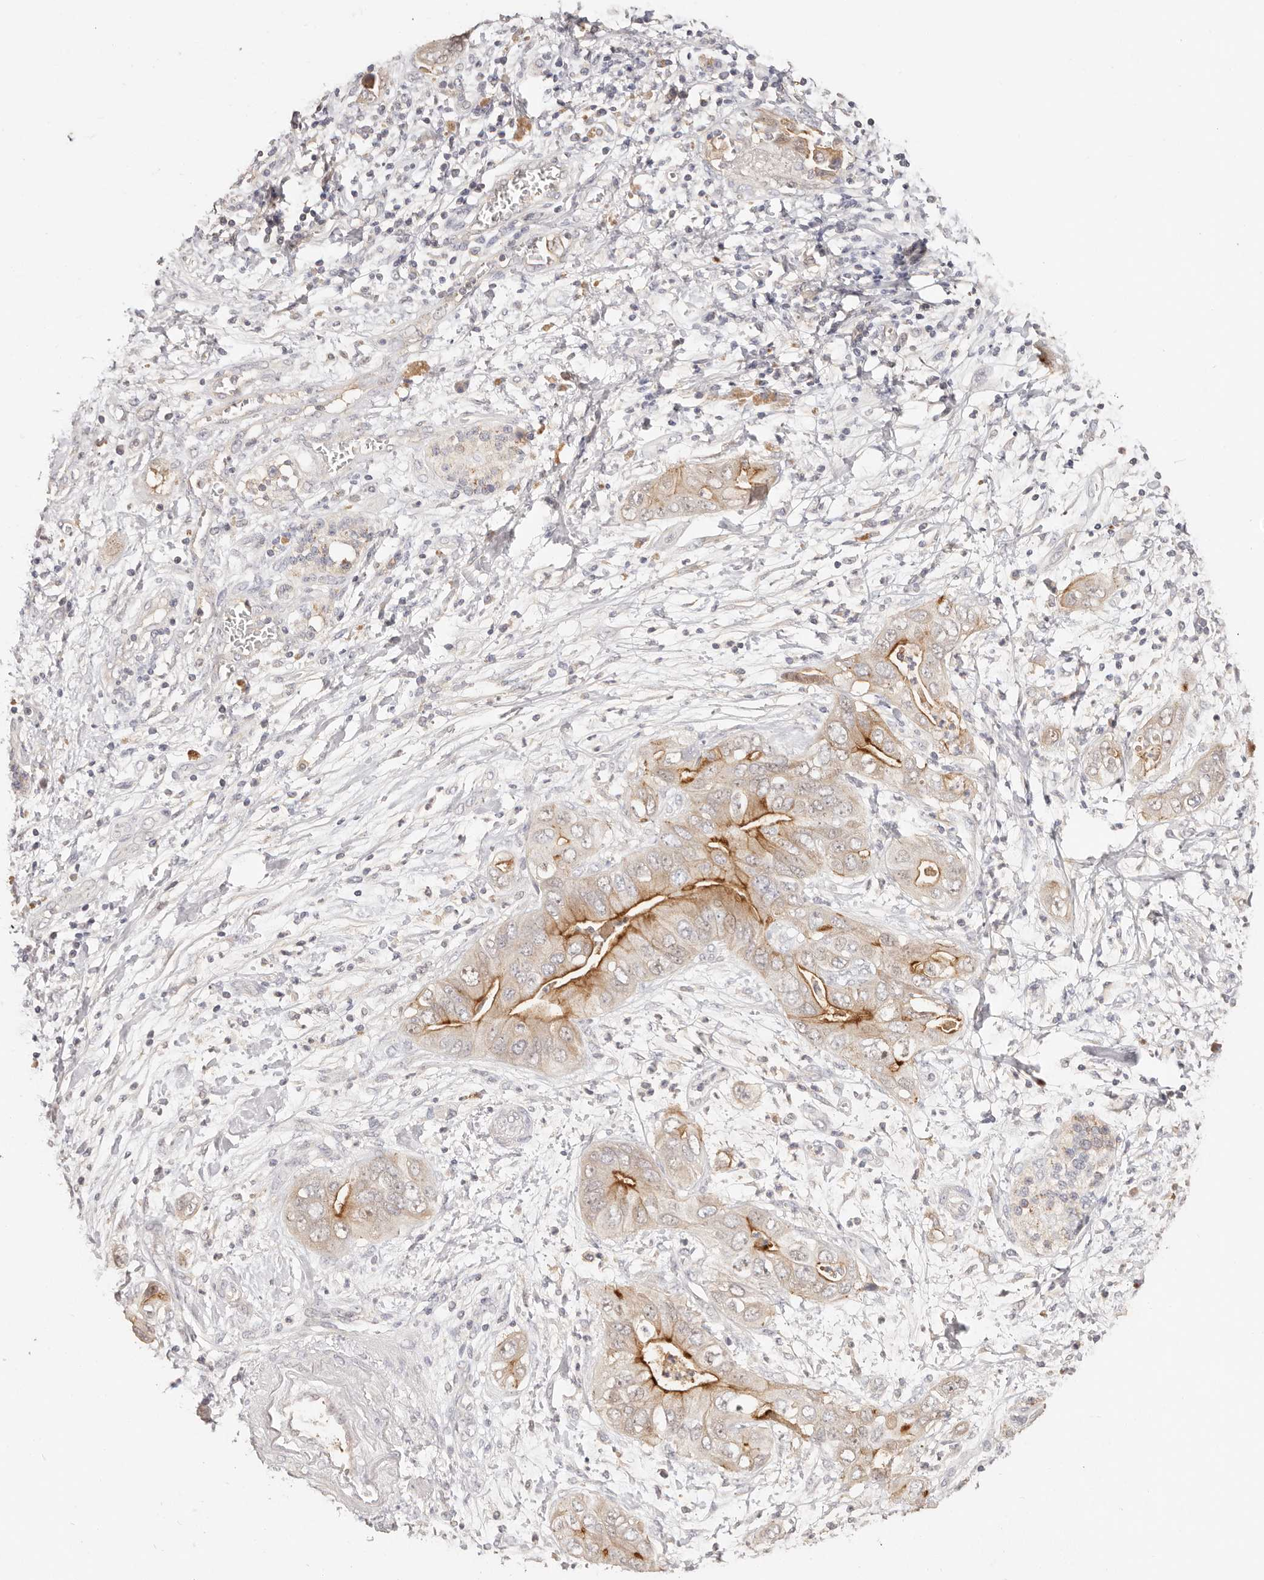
{"staining": {"intensity": "strong", "quantity": "25%-75%", "location": "cytoplasmic/membranous"}, "tissue": "pancreatic cancer", "cell_type": "Tumor cells", "image_type": "cancer", "snomed": [{"axis": "morphology", "description": "Adenocarcinoma, NOS"}, {"axis": "topography", "description": "Pancreas"}], "caption": "Immunohistochemical staining of human pancreatic adenocarcinoma reveals high levels of strong cytoplasmic/membranous protein staining in approximately 25%-75% of tumor cells.", "gene": "CXADR", "patient": {"sex": "female", "age": 78}}